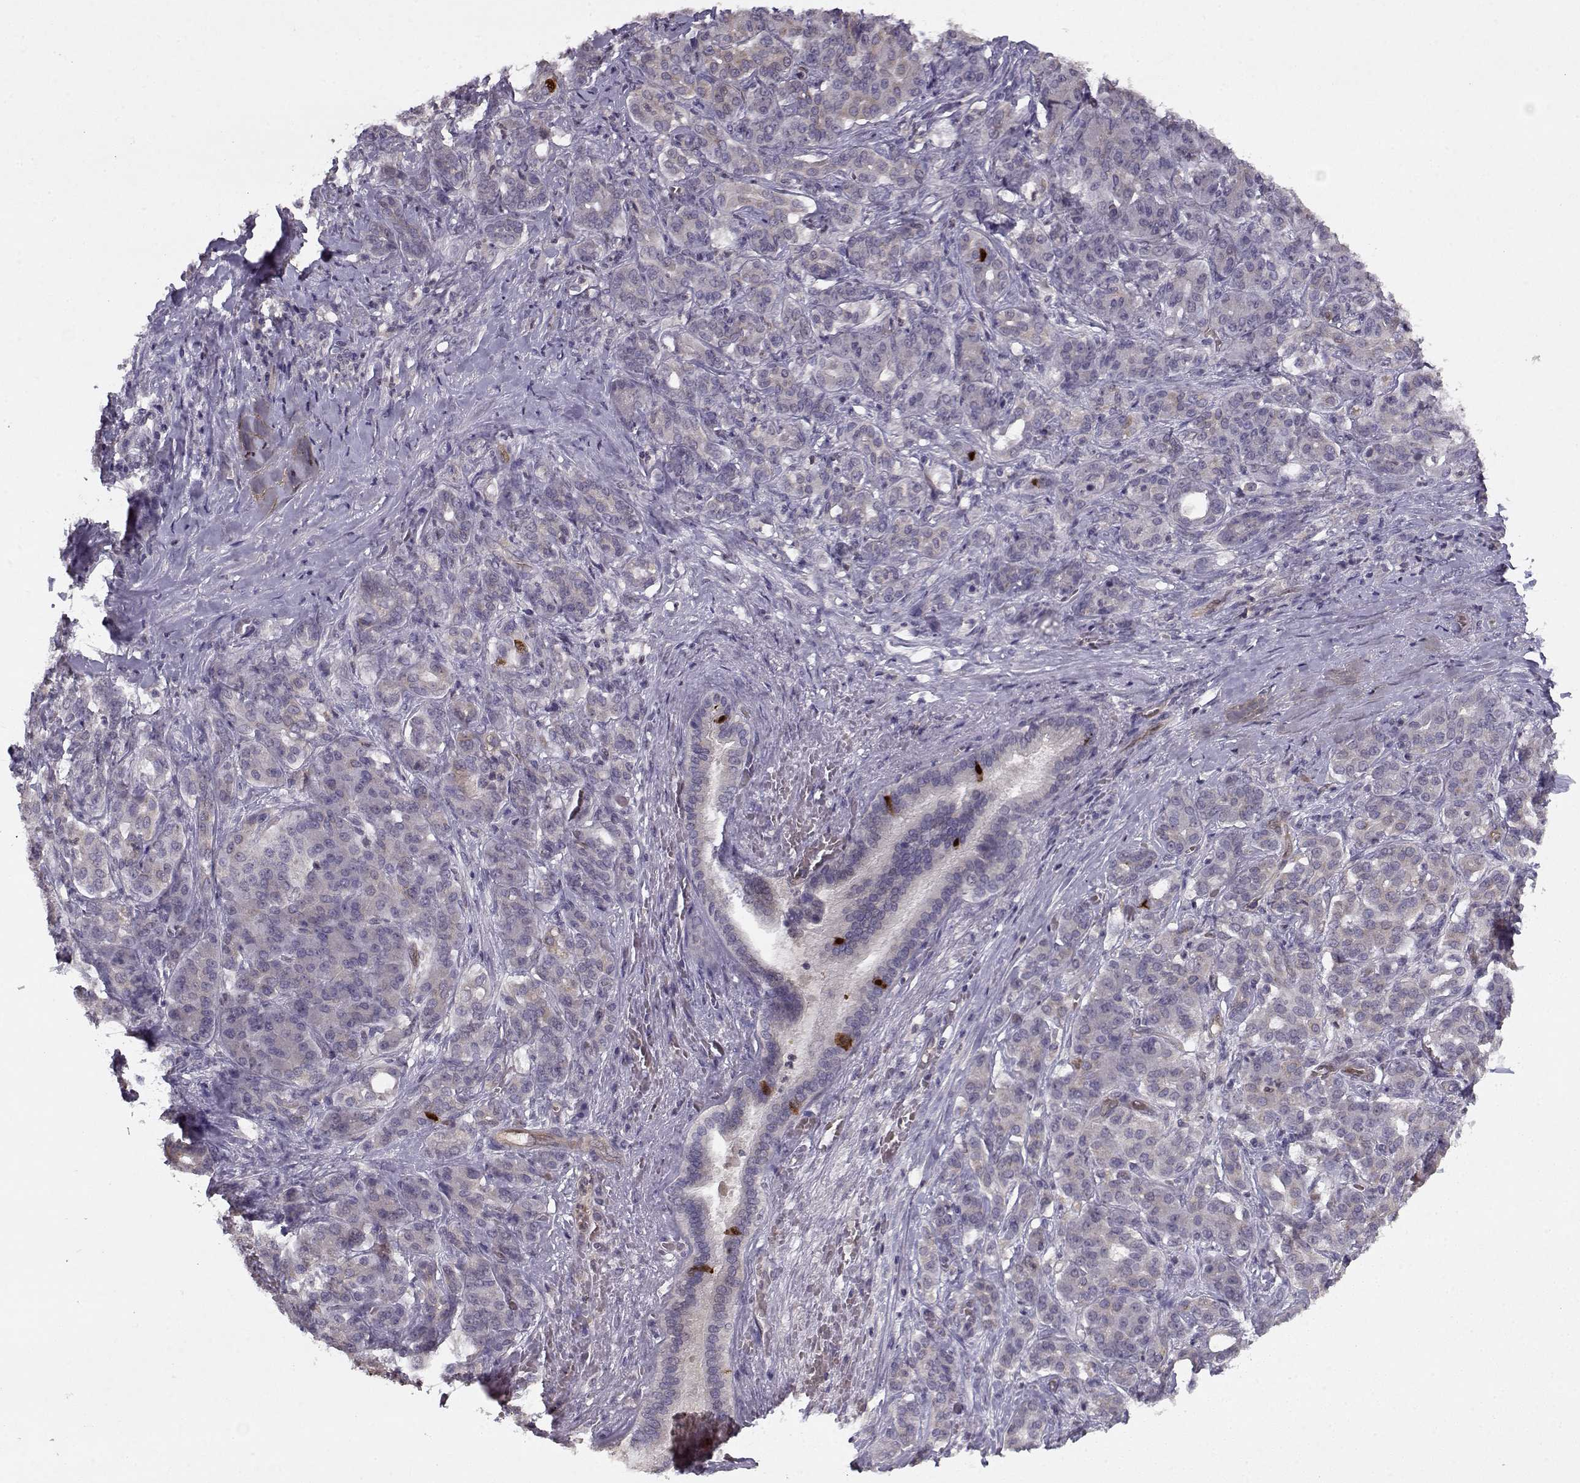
{"staining": {"intensity": "weak", "quantity": "<25%", "location": "cytoplasmic/membranous"}, "tissue": "pancreatic cancer", "cell_type": "Tumor cells", "image_type": "cancer", "snomed": [{"axis": "morphology", "description": "Normal tissue, NOS"}, {"axis": "morphology", "description": "Inflammation, NOS"}, {"axis": "morphology", "description": "Adenocarcinoma, NOS"}, {"axis": "topography", "description": "Pancreas"}], "caption": "Tumor cells show no significant protein positivity in pancreatic cancer (adenocarcinoma).", "gene": "BMX", "patient": {"sex": "male", "age": 57}}